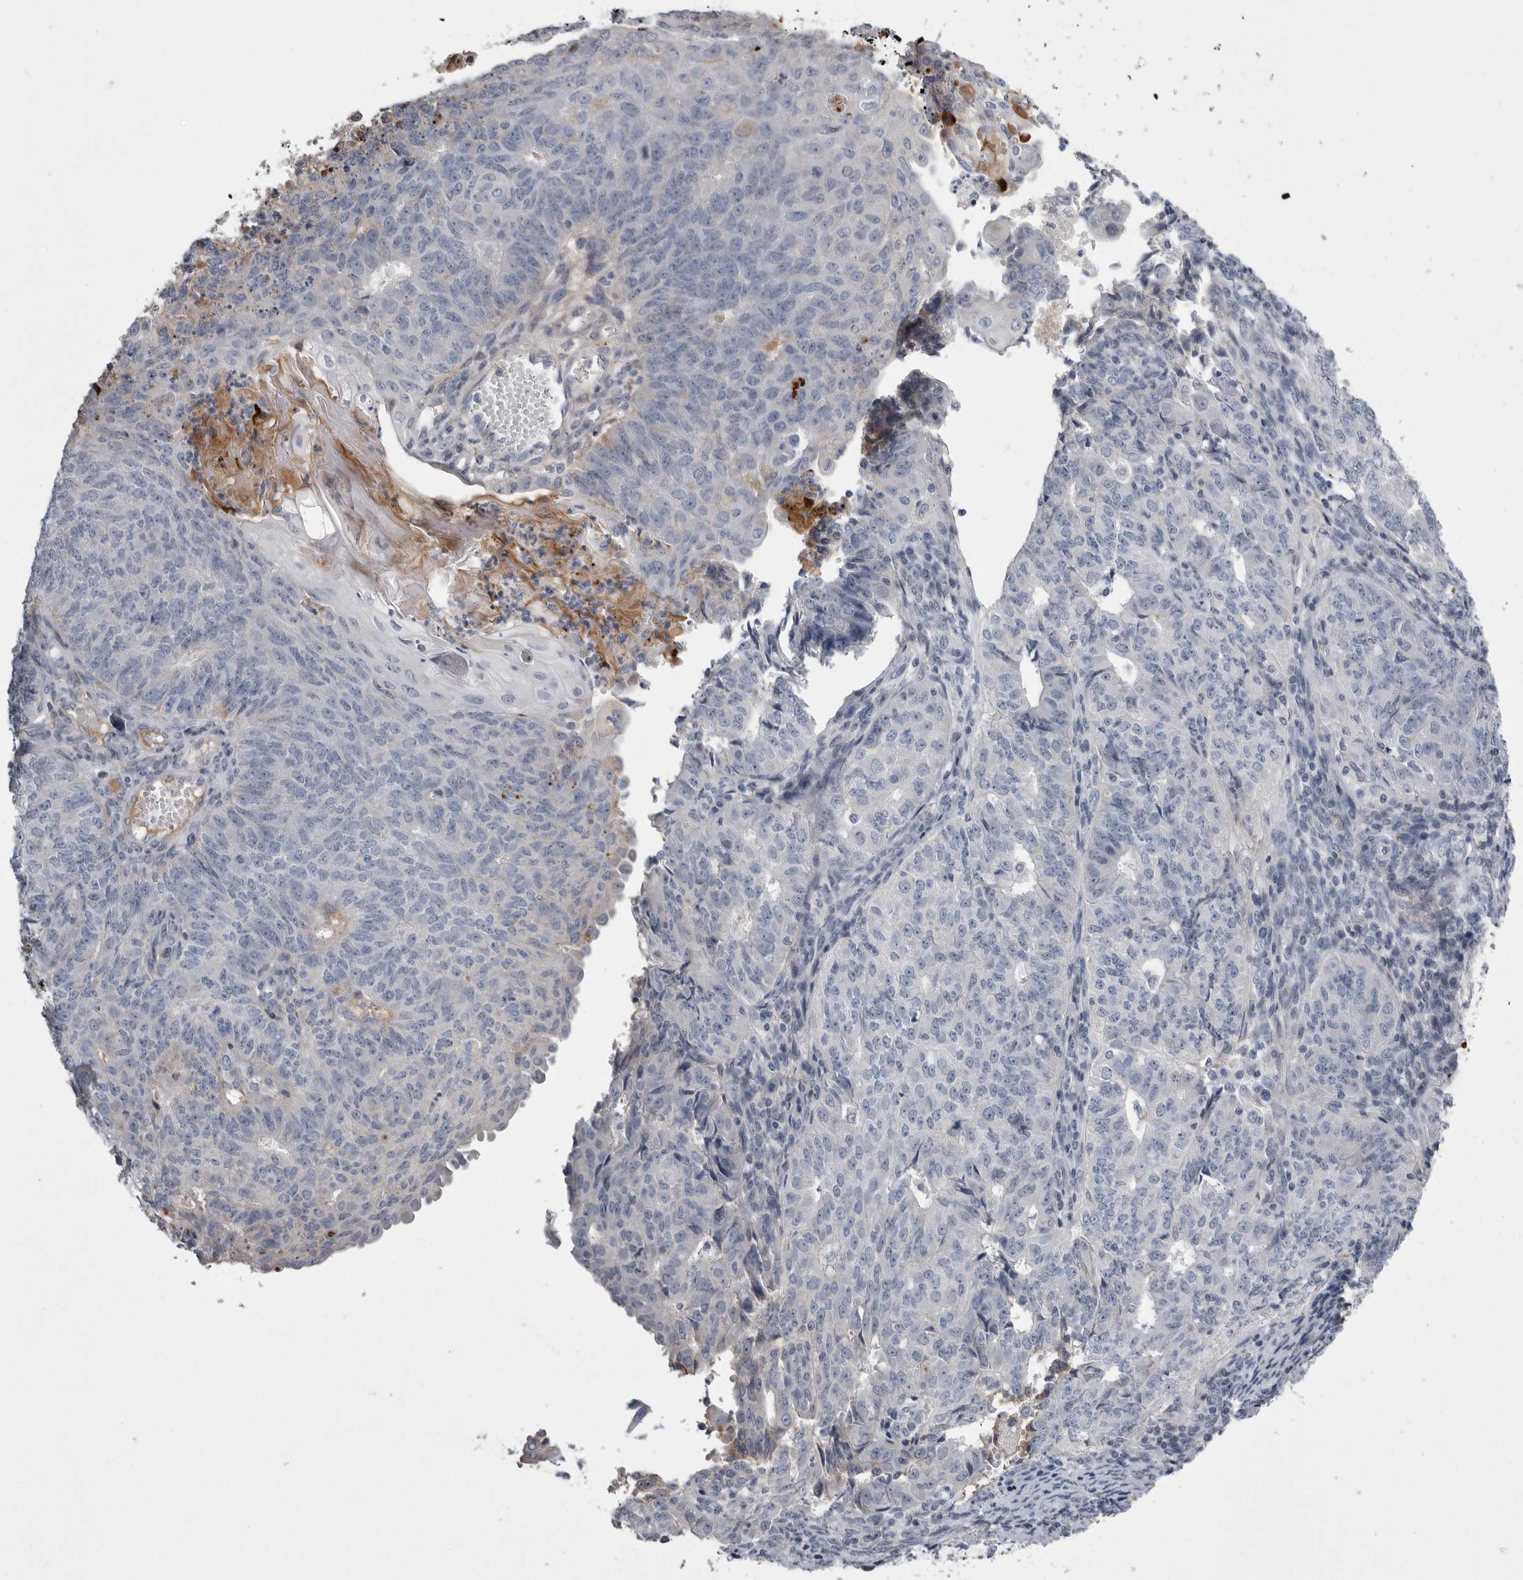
{"staining": {"intensity": "negative", "quantity": "none", "location": "none"}, "tissue": "endometrial cancer", "cell_type": "Tumor cells", "image_type": "cancer", "snomed": [{"axis": "morphology", "description": "Adenocarcinoma, NOS"}, {"axis": "topography", "description": "Endometrium"}], "caption": "DAB immunohistochemical staining of human endometrial cancer (adenocarcinoma) reveals no significant positivity in tumor cells. The staining is performed using DAB brown chromogen with nuclei counter-stained in using hematoxylin.", "gene": "CRP", "patient": {"sex": "female", "age": 32}}